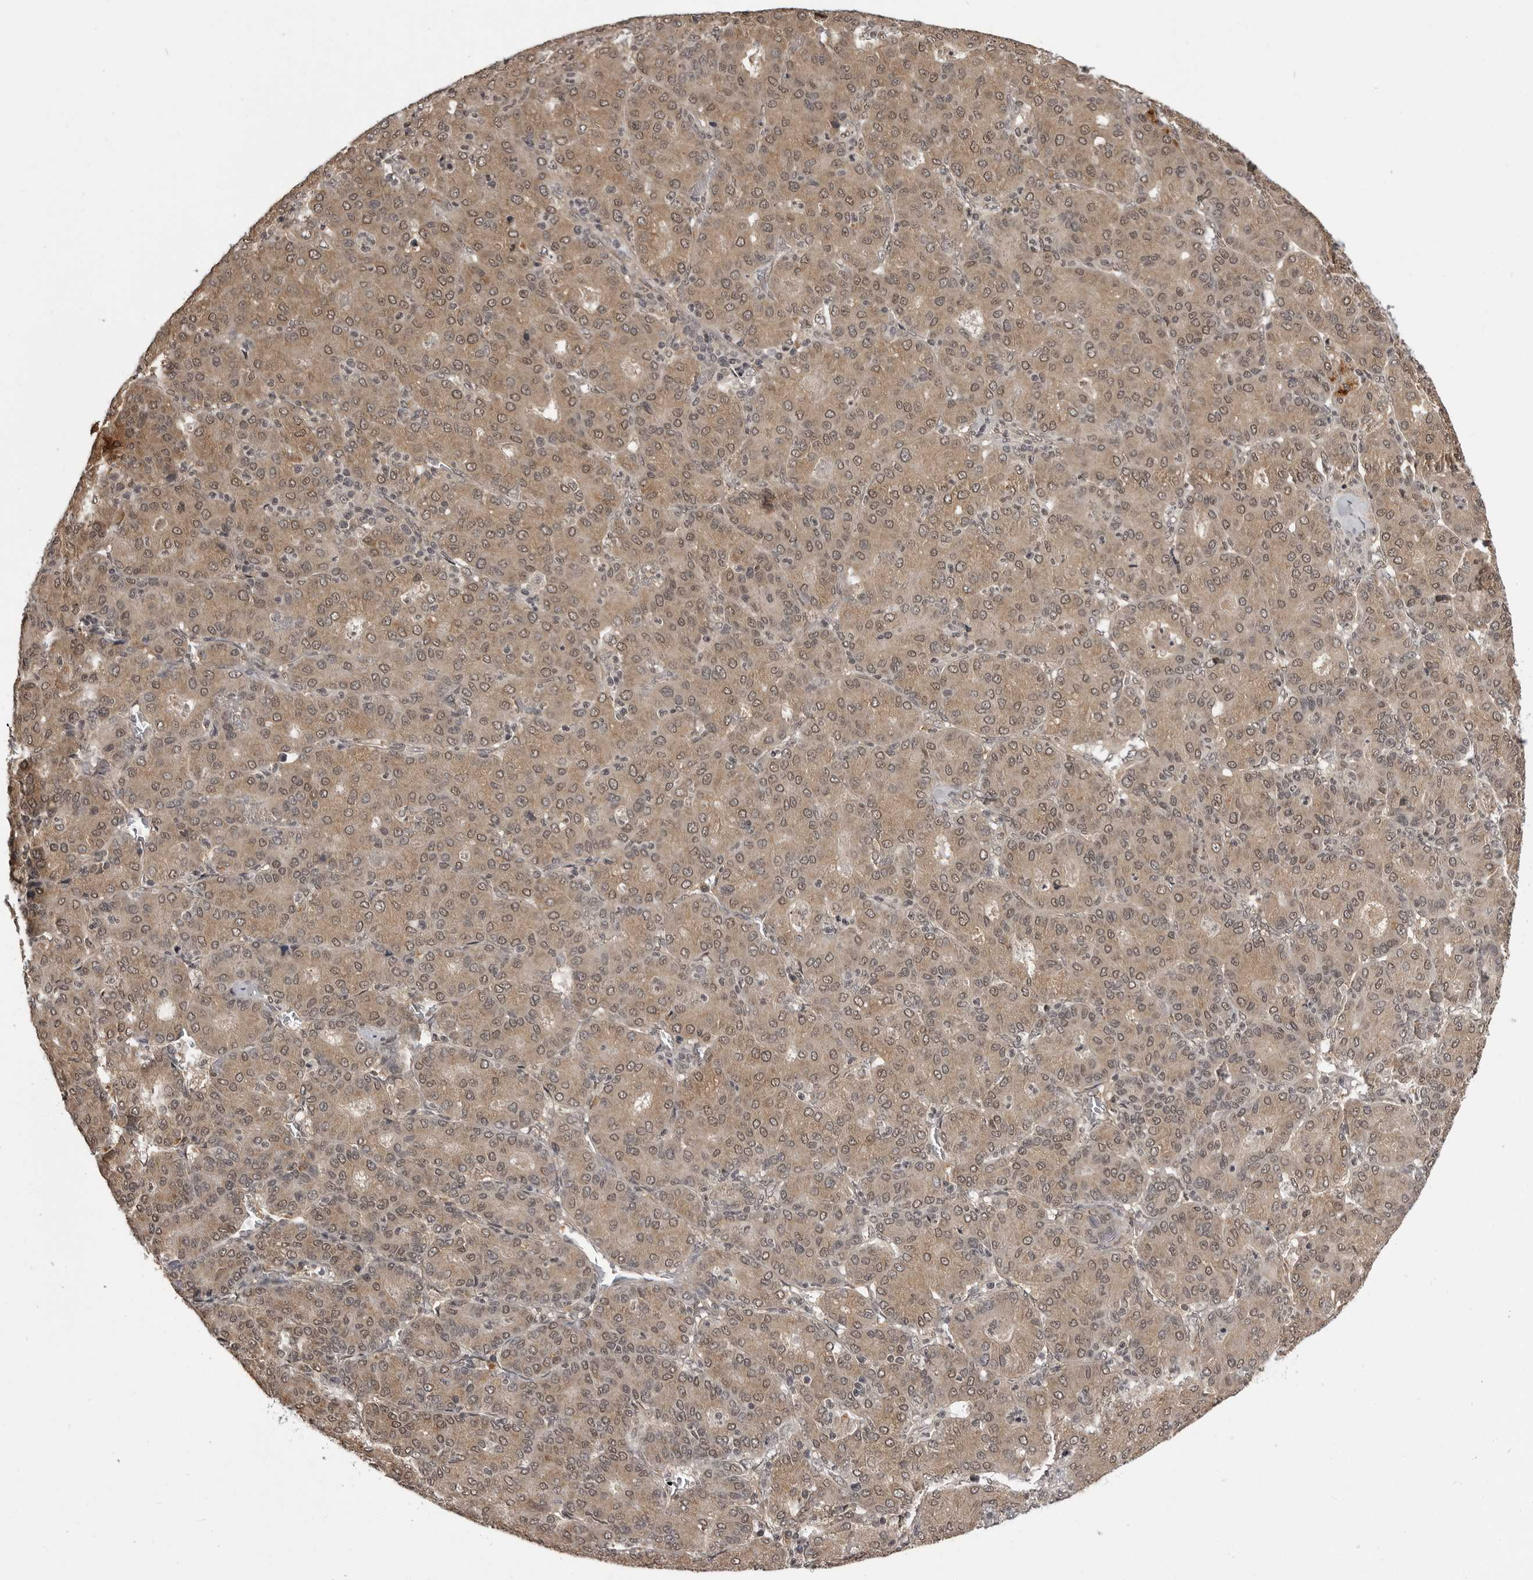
{"staining": {"intensity": "moderate", "quantity": "25%-75%", "location": "cytoplasmic/membranous"}, "tissue": "liver cancer", "cell_type": "Tumor cells", "image_type": "cancer", "snomed": [{"axis": "morphology", "description": "Carcinoma, Hepatocellular, NOS"}, {"axis": "topography", "description": "Liver"}], "caption": "Liver cancer was stained to show a protein in brown. There is medium levels of moderate cytoplasmic/membranous staining in about 25%-75% of tumor cells. The staining was performed using DAB (3,3'-diaminobenzidine) to visualize the protein expression in brown, while the nuclei were stained in blue with hematoxylin (Magnification: 20x).", "gene": "IL24", "patient": {"sex": "male", "age": 65}}